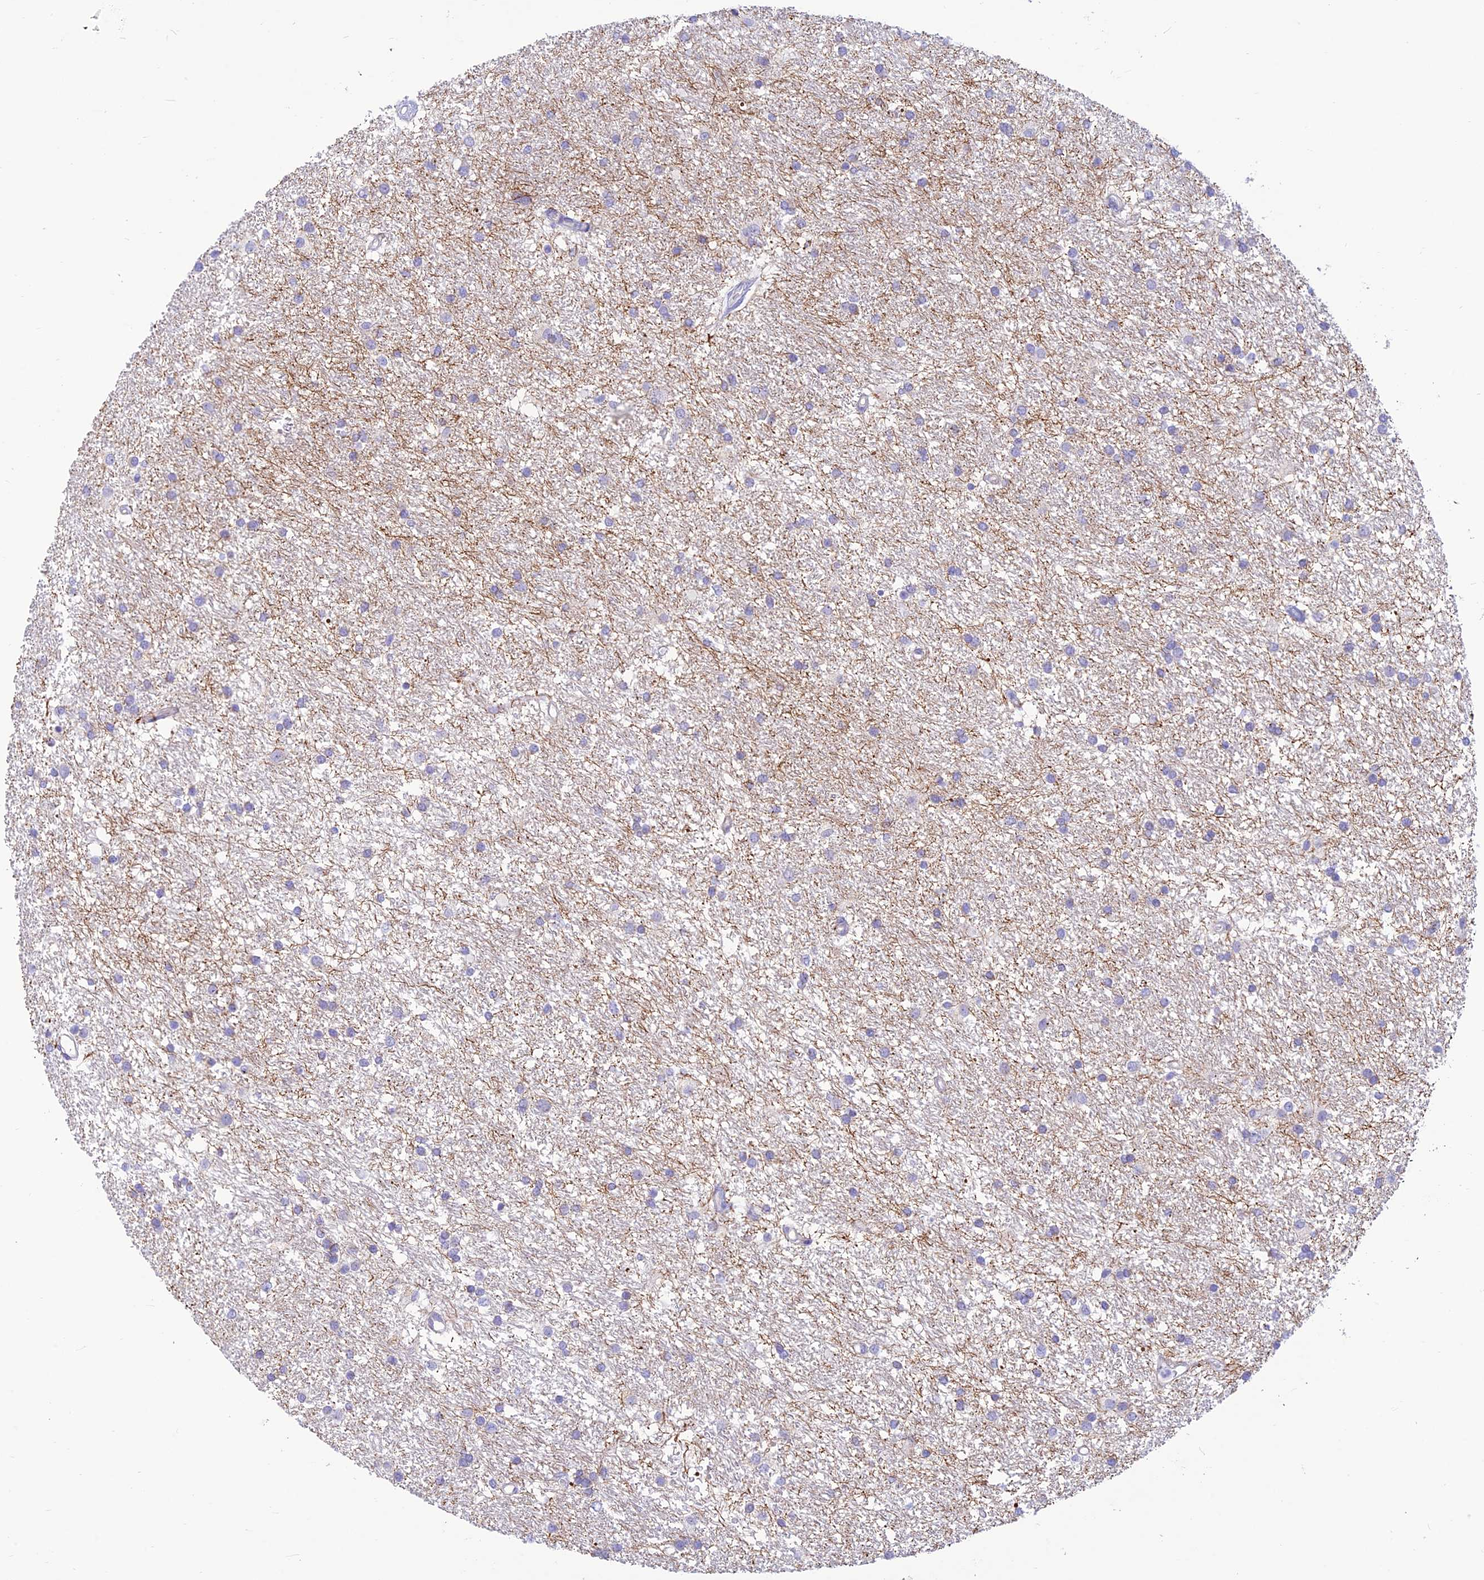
{"staining": {"intensity": "negative", "quantity": "none", "location": "none"}, "tissue": "glioma", "cell_type": "Tumor cells", "image_type": "cancer", "snomed": [{"axis": "morphology", "description": "Glioma, malignant, High grade"}, {"axis": "topography", "description": "Brain"}], "caption": "Malignant glioma (high-grade) was stained to show a protein in brown. There is no significant staining in tumor cells. The staining was performed using DAB to visualize the protein expression in brown, while the nuclei were stained in blue with hematoxylin (Magnification: 20x).", "gene": "FAM186B", "patient": {"sex": "male", "age": 77}}